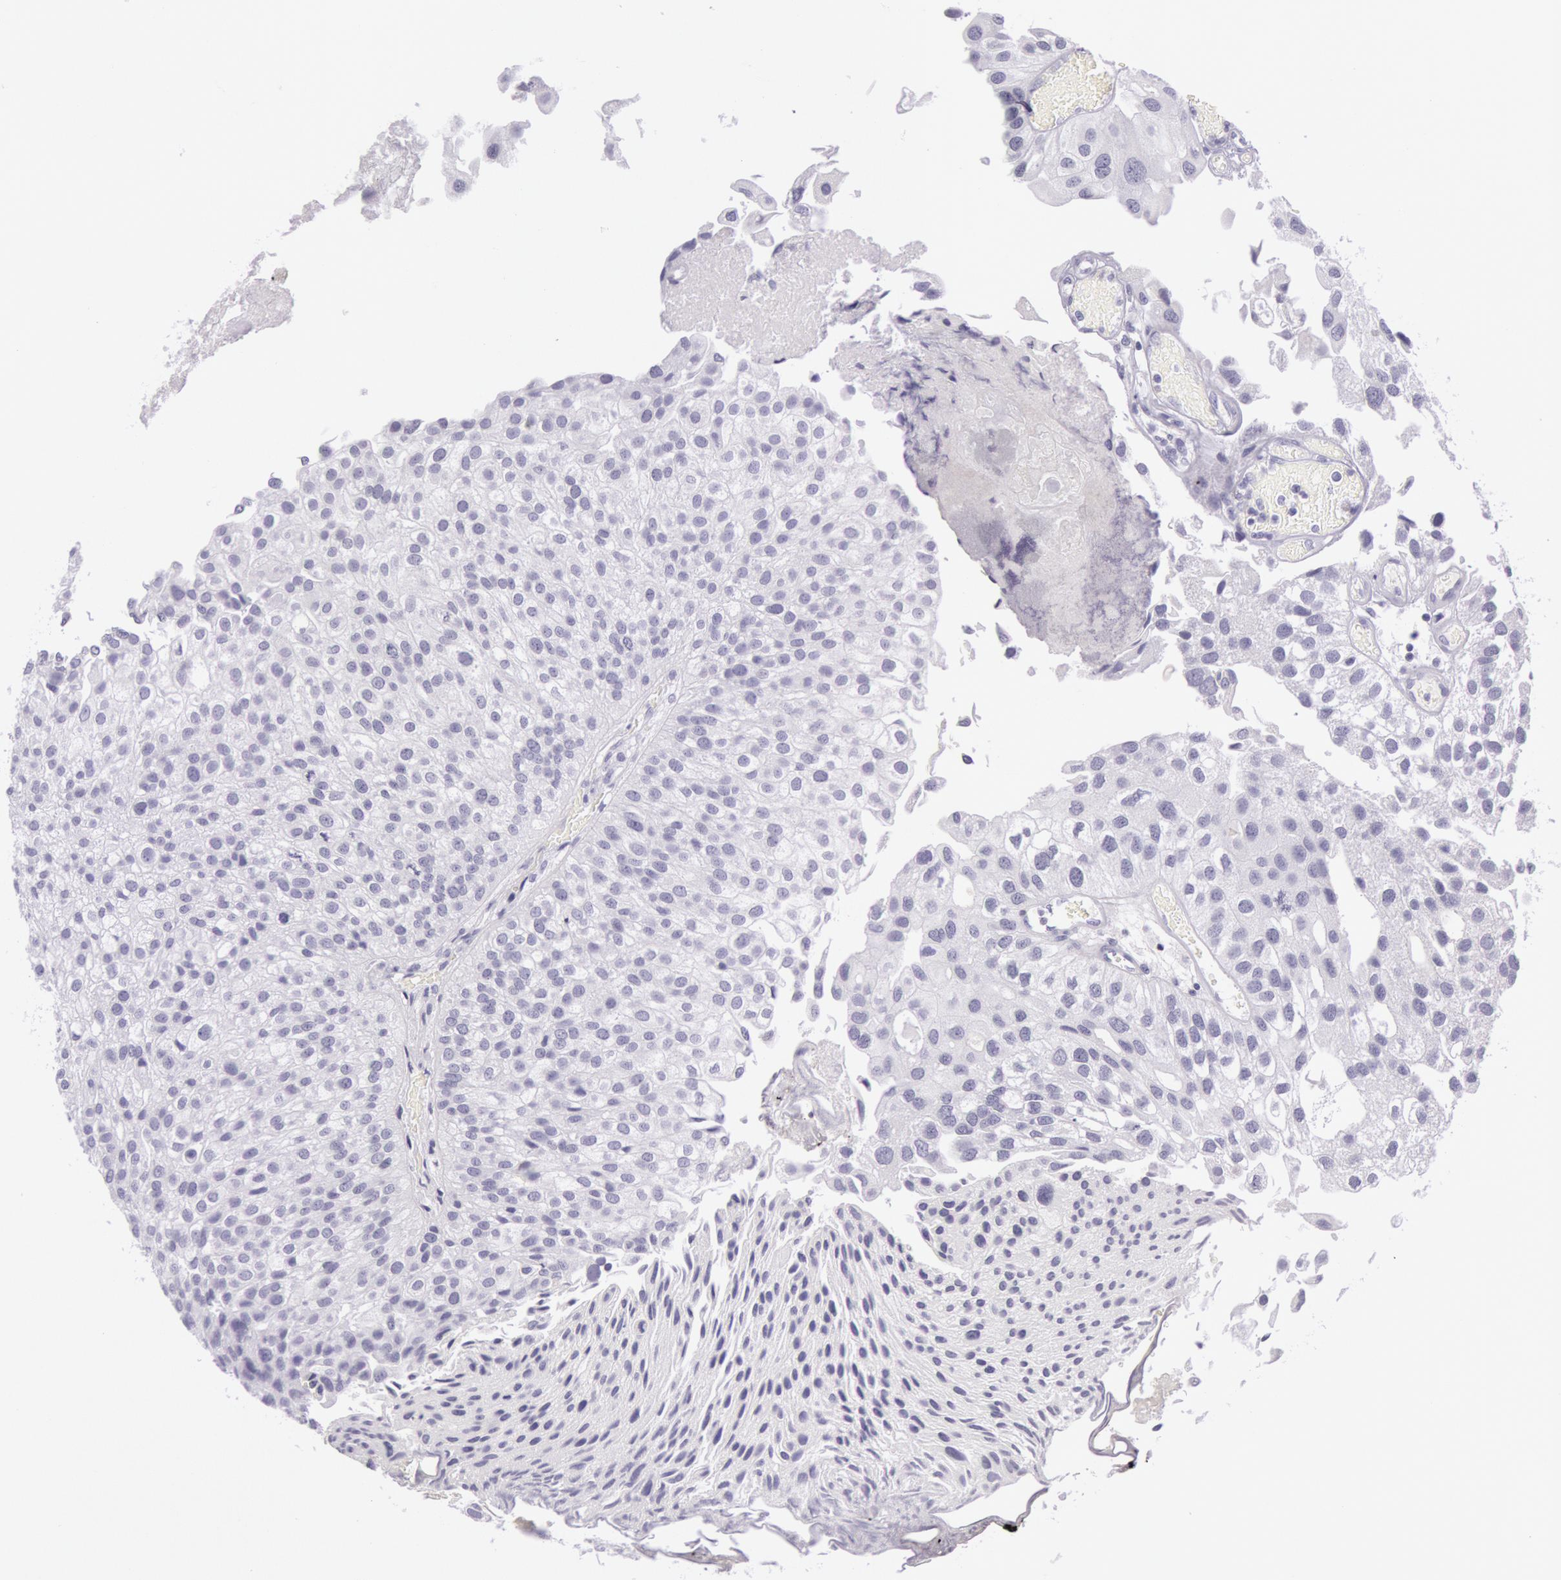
{"staining": {"intensity": "negative", "quantity": "none", "location": "none"}, "tissue": "urothelial cancer", "cell_type": "Tumor cells", "image_type": "cancer", "snomed": [{"axis": "morphology", "description": "Urothelial carcinoma, Low grade"}, {"axis": "topography", "description": "Urinary bladder"}], "caption": "Immunohistochemistry image of neoplastic tissue: urothelial cancer stained with DAB reveals no significant protein staining in tumor cells.", "gene": "CKB", "patient": {"sex": "female", "age": 89}}